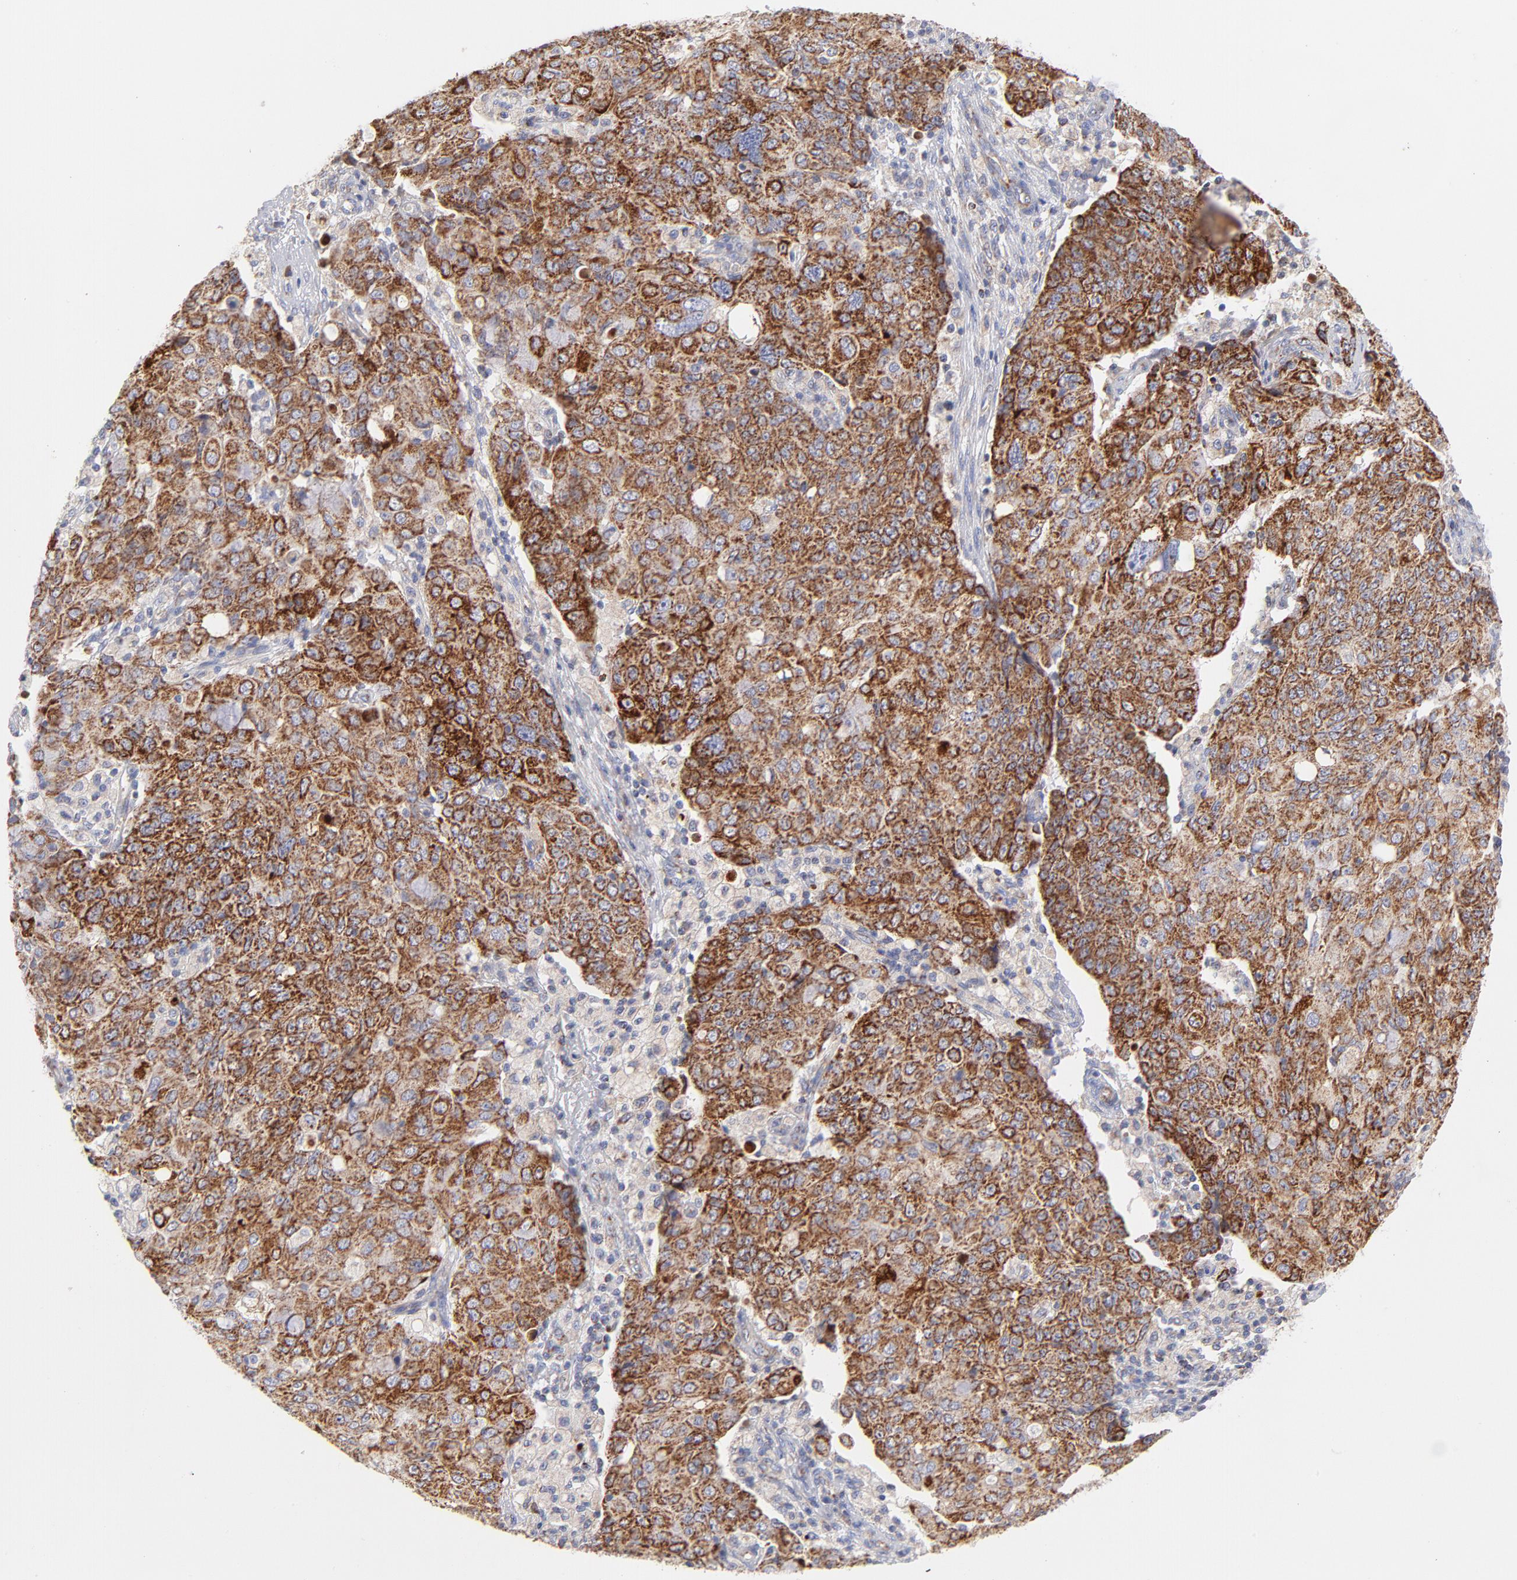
{"staining": {"intensity": "strong", "quantity": ">75%", "location": "cytoplasmic/membranous"}, "tissue": "ovarian cancer", "cell_type": "Tumor cells", "image_type": "cancer", "snomed": [{"axis": "morphology", "description": "Carcinoma, endometroid"}, {"axis": "topography", "description": "Ovary"}], "caption": "Human endometroid carcinoma (ovarian) stained for a protein (brown) reveals strong cytoplasmic/membranous positive positivity in about >75% of tumor cells.", "gene": "TIMM8A", "patient": {"sex": "female", "age": 42}}